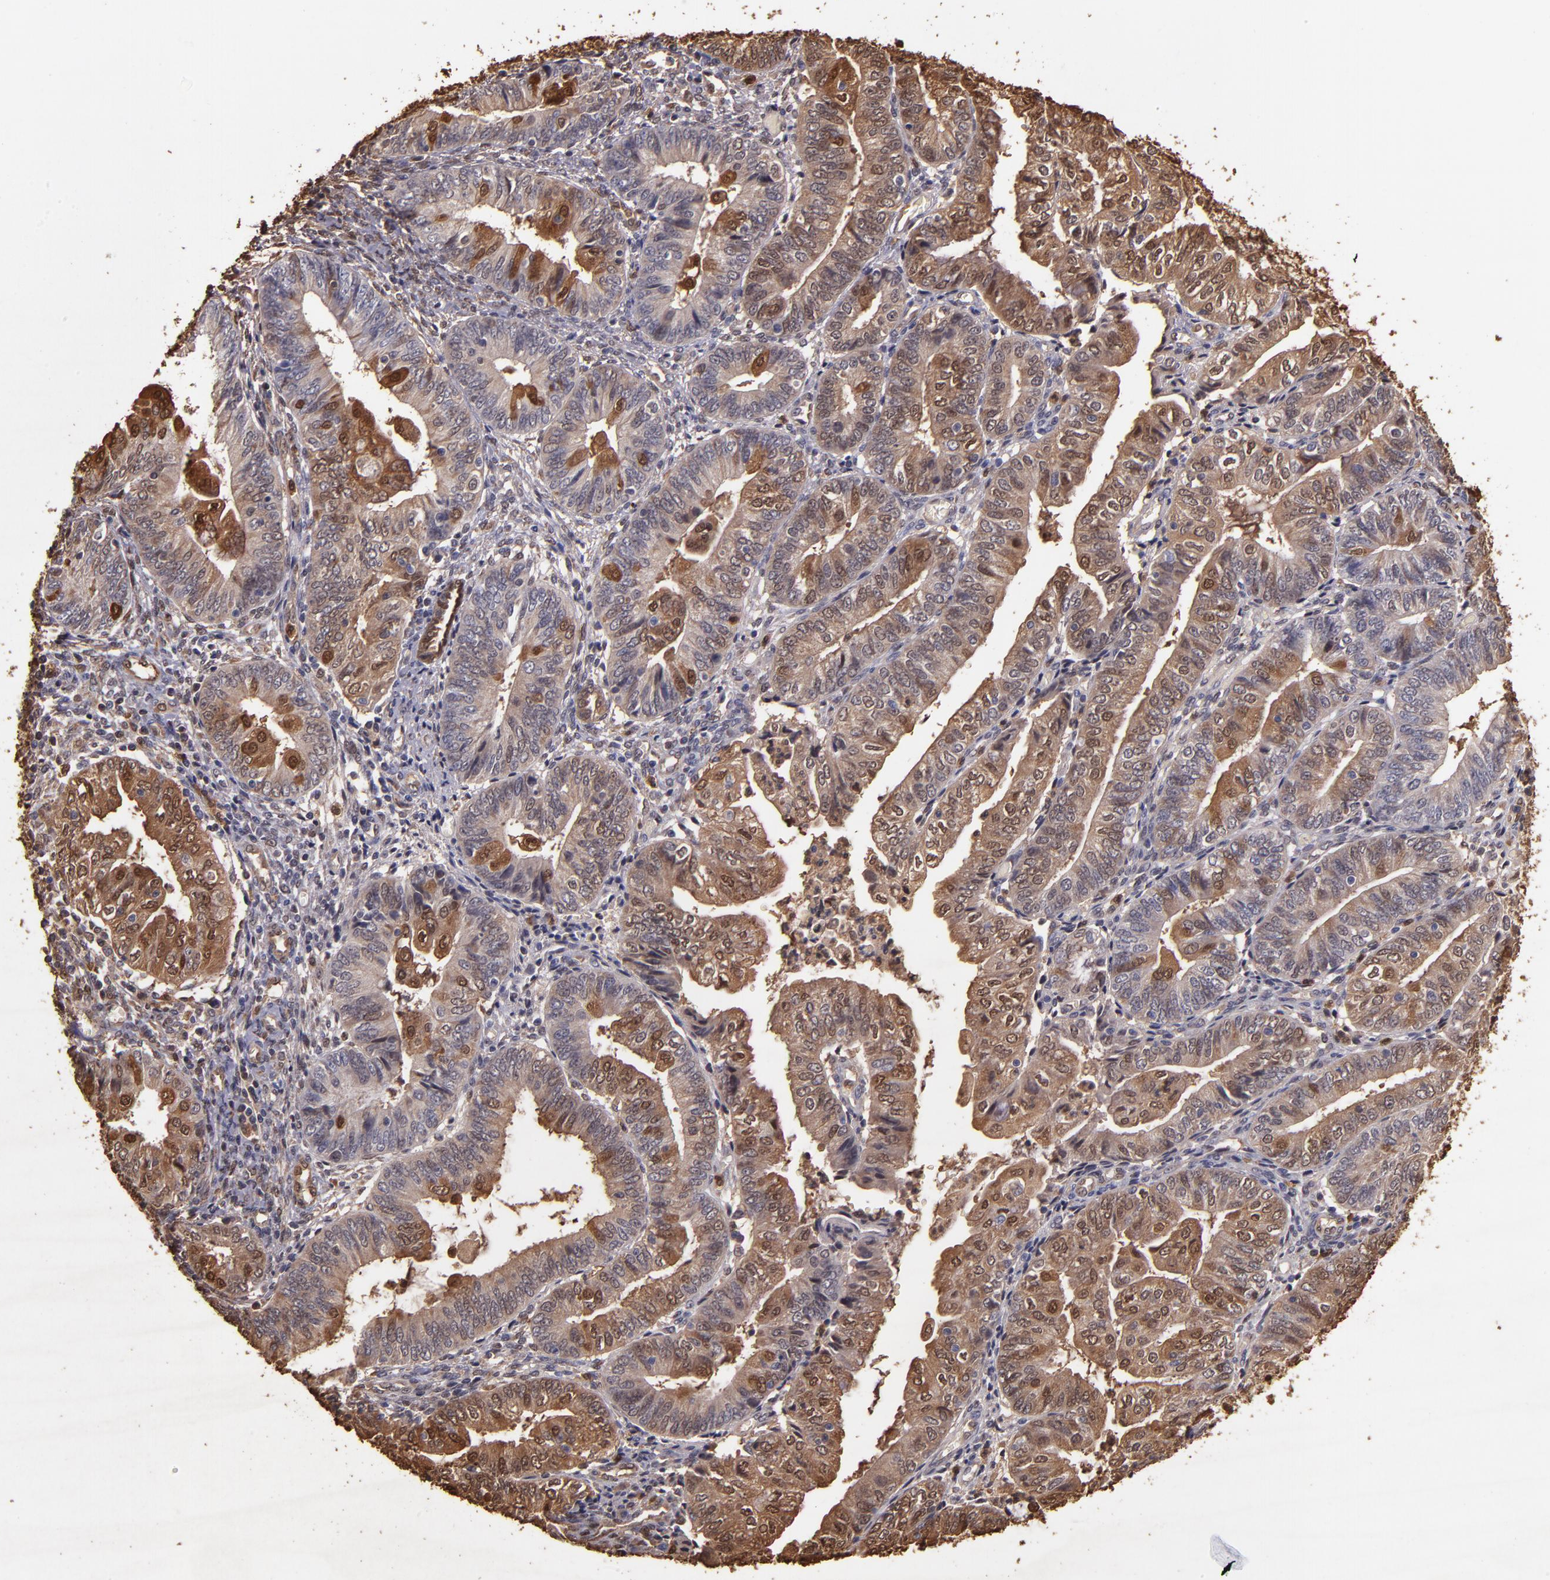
{"staining": {"intensity": "moderate", "quantity": ">75%", "location": "cytoplasmic/membranous,nuclear"}, "tissue": "endometrial cancer", "cell_type": "Tumor cells", "image_type": "cancer", "snomed": [{"axis": "morphology", "description": "Adenocarcinoma, NOS"}, {"axis": "topography", "description": "Endometrium"}], "caption": "A micrograph of human endometrial adenocarcinoma stained for a protein reveals moderate cytoplasmic/membranous and nuclear brown staining in tumor cells.", "gene": "S100A6", "patient": {"sex": "female", "age": 55}}